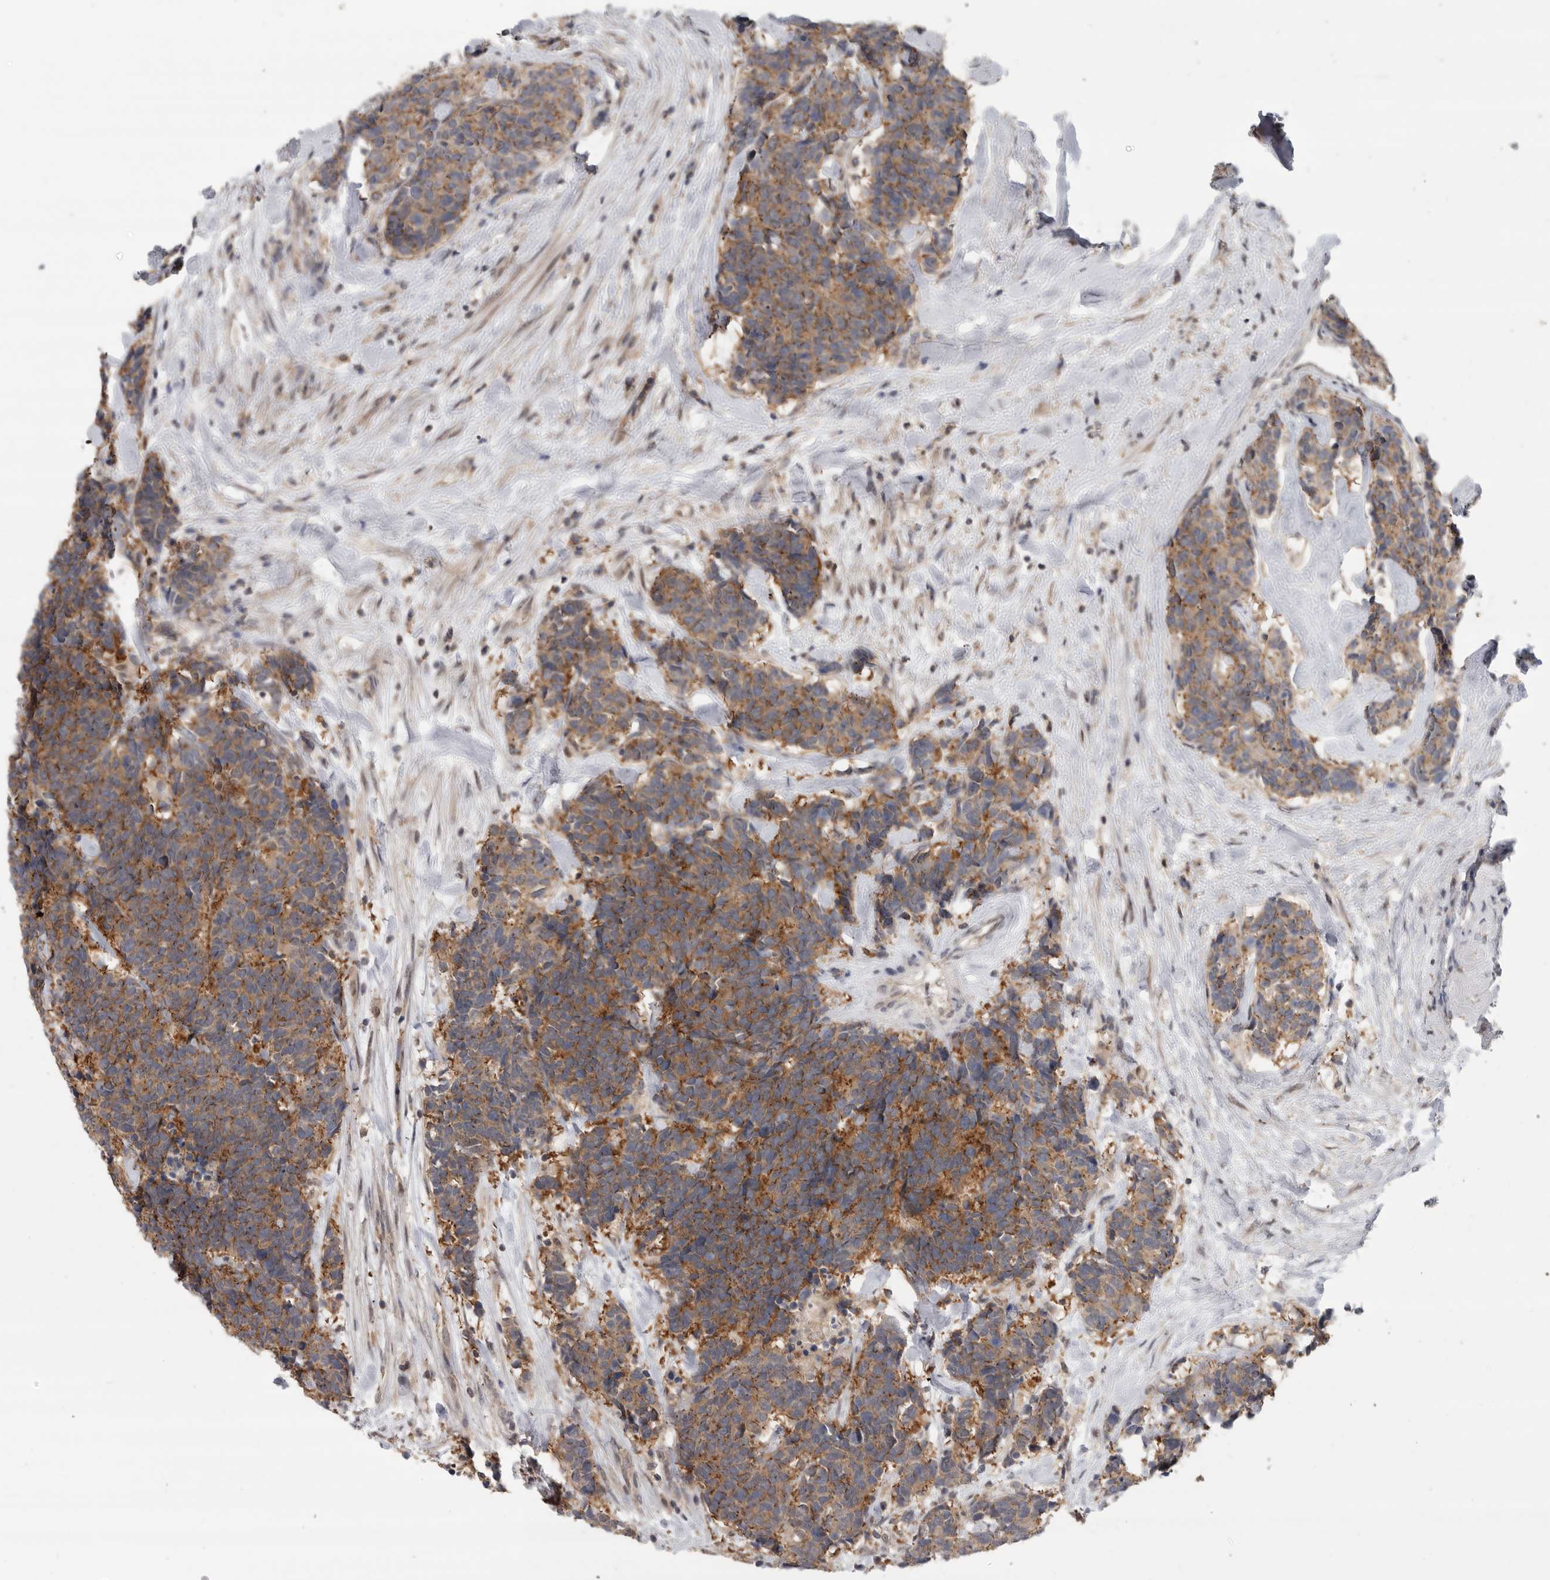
{"staining": {"intensity": "moderate", "quantity": ">75%", "location": "cytoplasmic/membranous"}, "tissue": "carcinoid", "cell_type": "Tumor cells", "image_type": "cancer", "snomed": [{"axis": "morphology", "description": "Carcinoma, NOS"}, {"axis": "morphology", "description": "Carcinoid, malignant, NOS"}, {"axis": "topography", "description": "Urinary bladder"}], "caption": "A brown stain shows moderate cytoplasmic/membranous staining of a protein in carcinoma tumor cells.", "gene": "KLK5", "patient": {"sex": "male", "age": 57}}